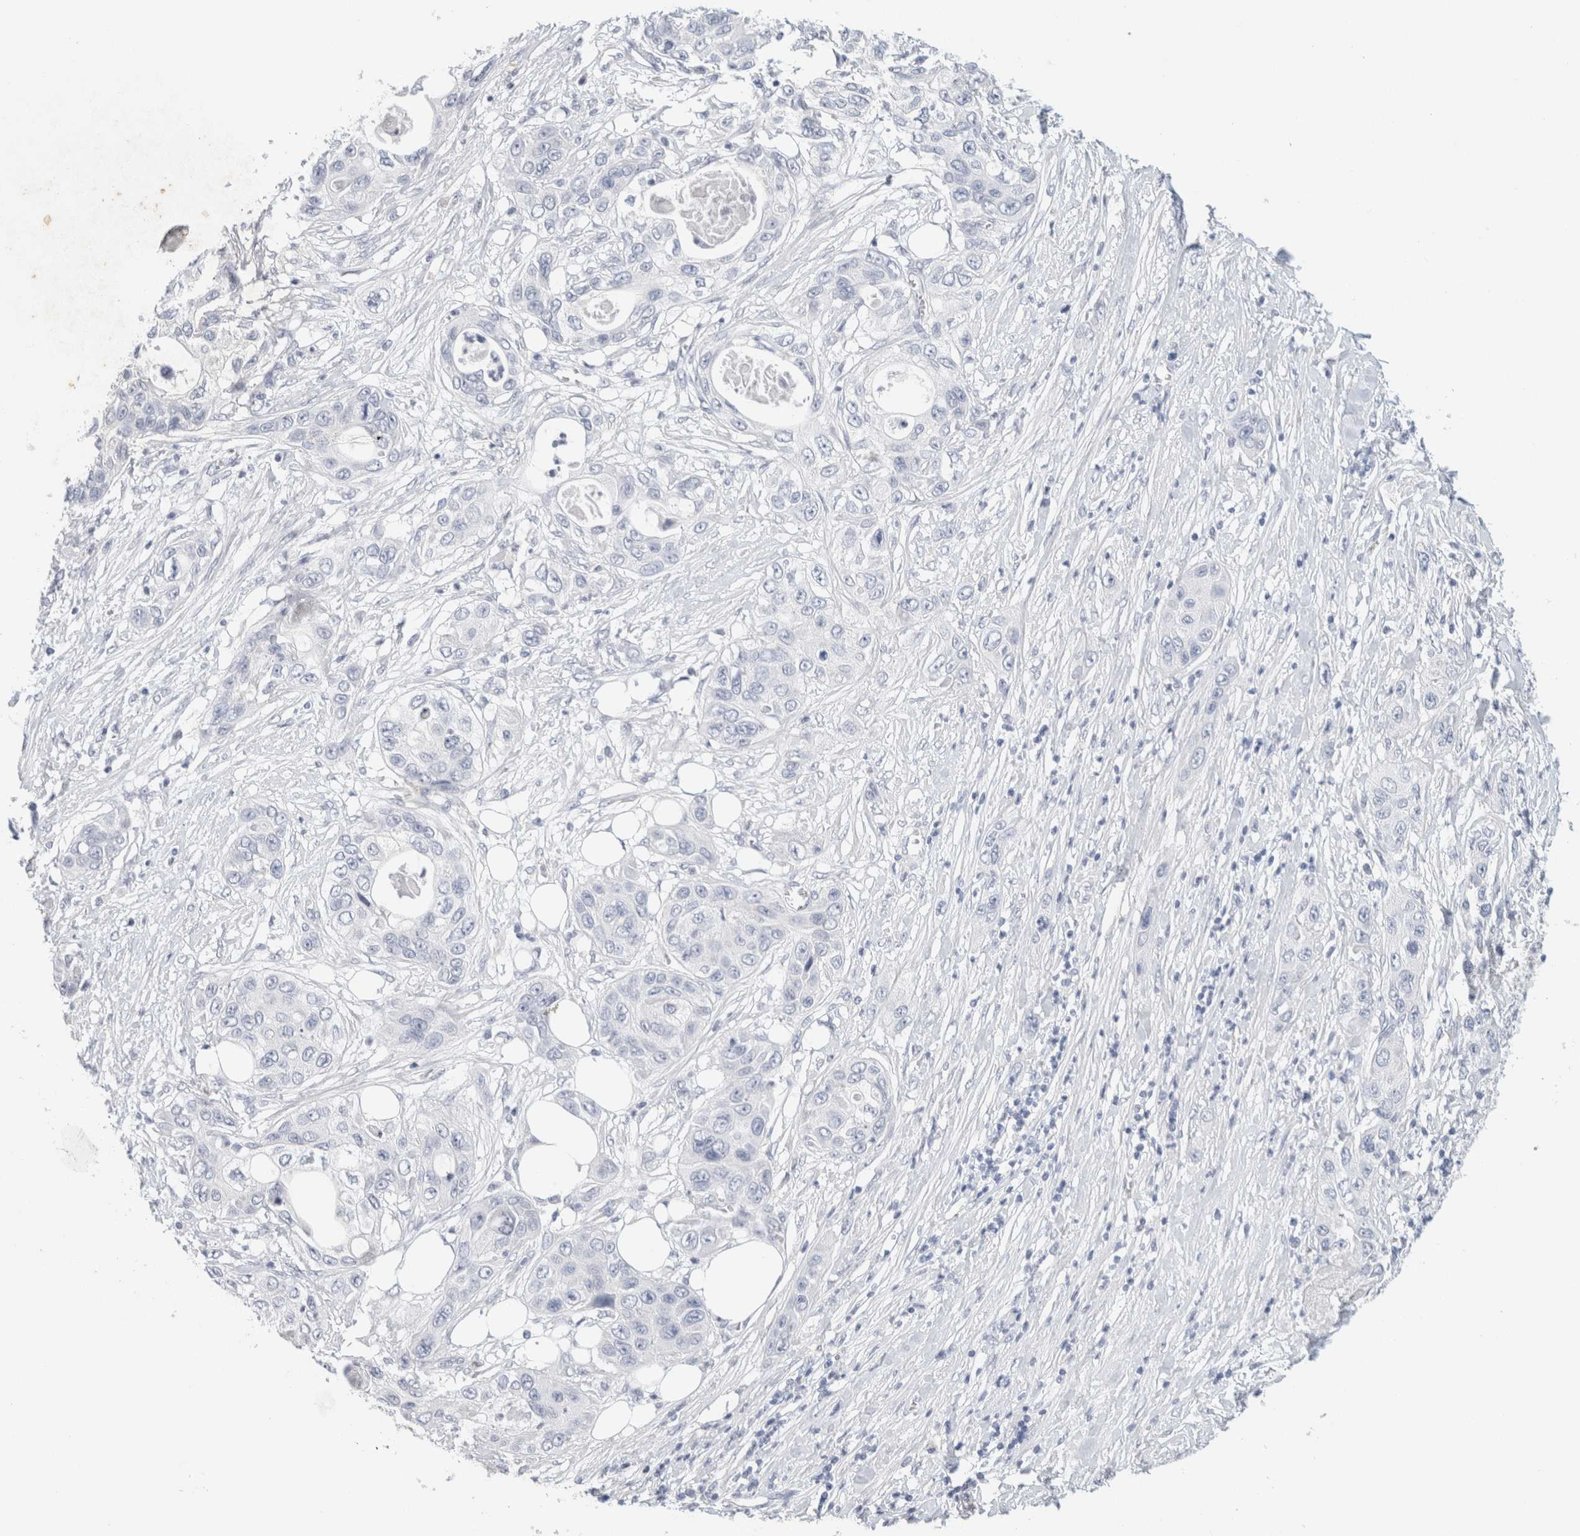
{"staining": {"intensity": "negative", "quantity": "none", "location": "none"}, "tissue": "pancreatic cancer", "cell_type": "Tumor cells", "image_type": "cancer", "snomed": [{"axis": "morphology", "description": "Adenocarcinoma, NOS"}, {"axis": "topography", "description": "Pancreas"}], "caption": "Tumor cells show no significant positivity in adenocarcinoma (pancreatic). (Stains: DAB immunohistochemistry (IHC) with hematoxylin counter stain, Microscopy: brightfield microscopy at high magnification).", "gene": "NEFM", "patient": {"sex": "female", "age": 70}}